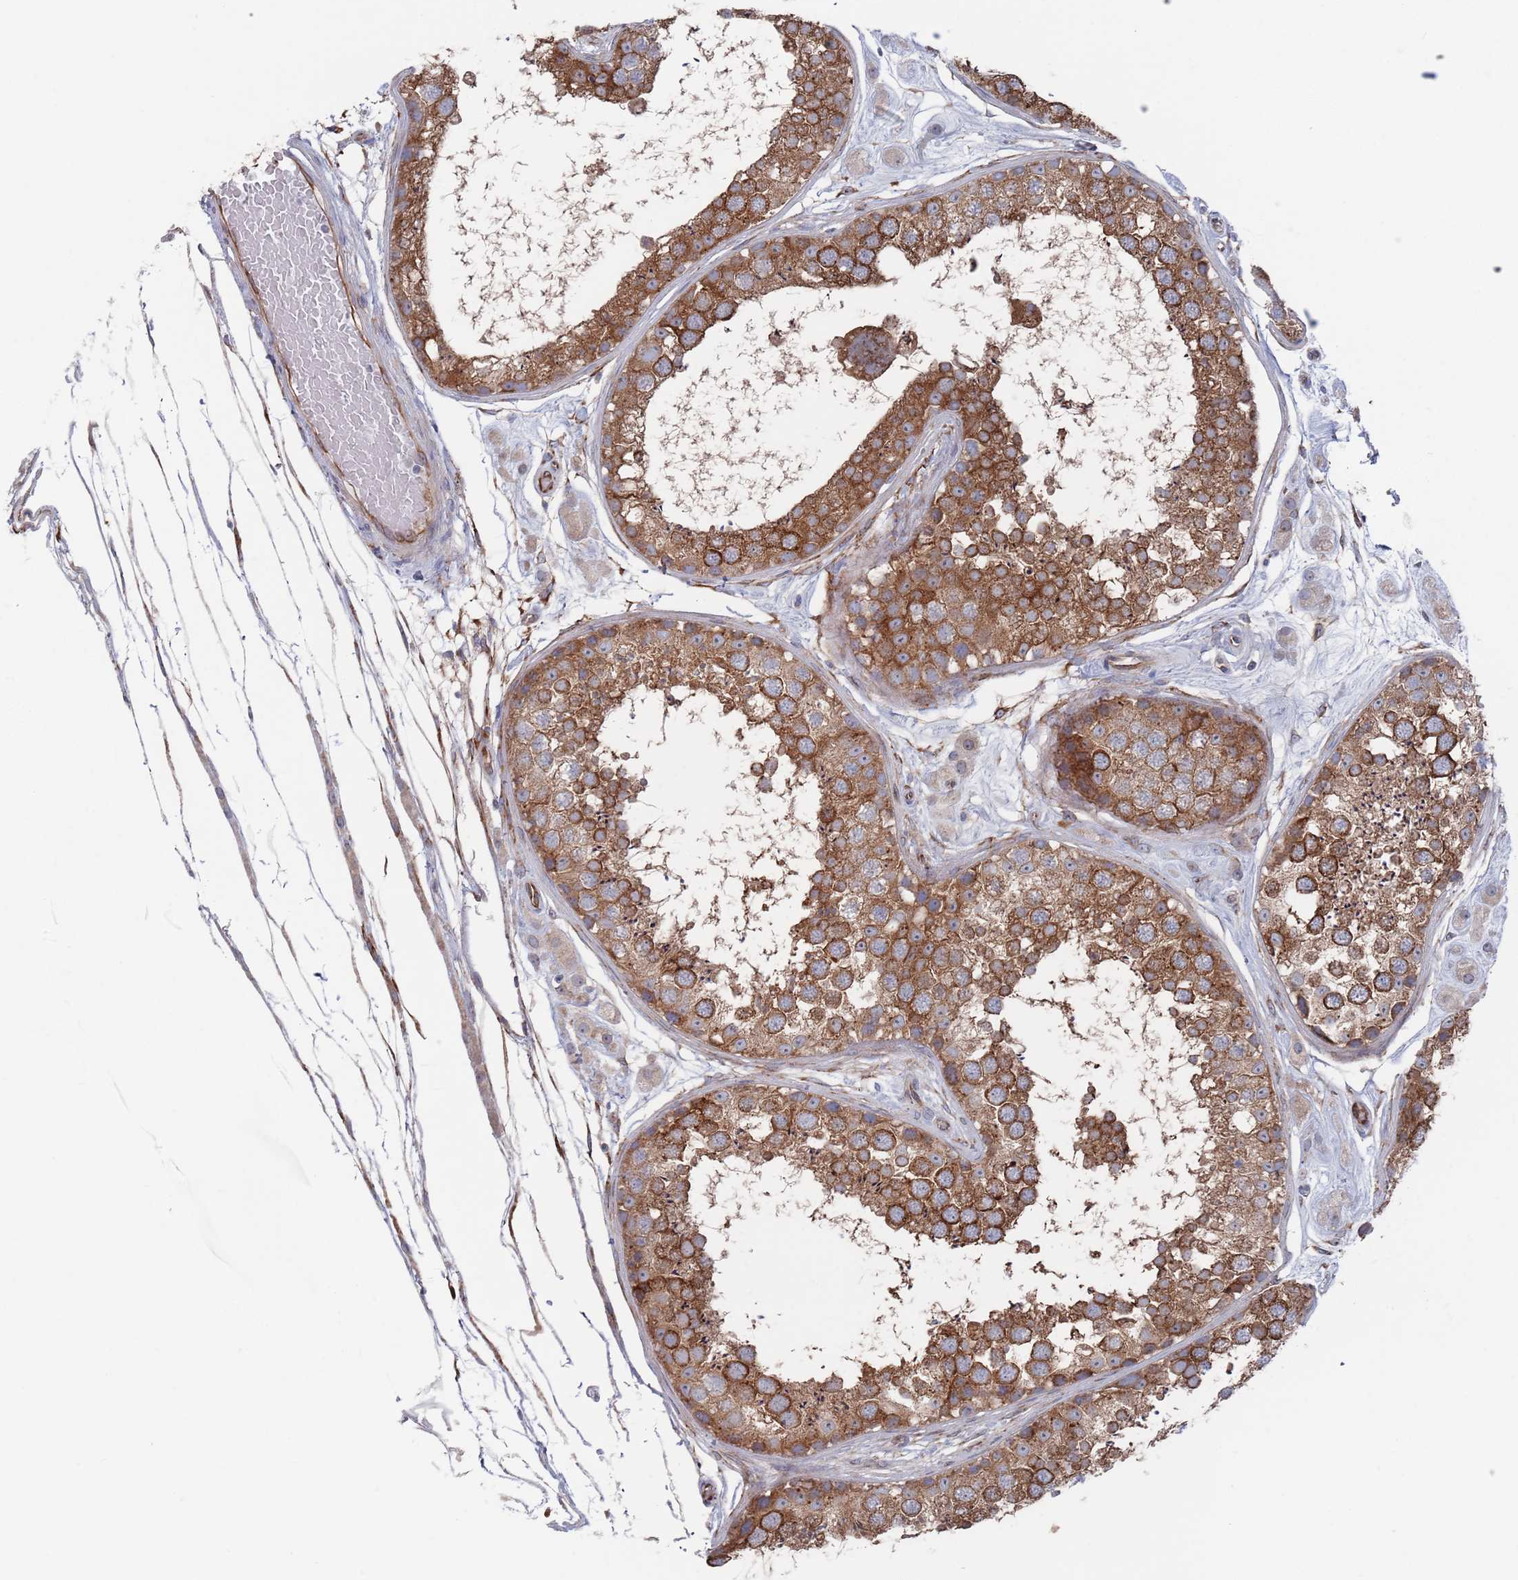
{"staining": {"intensity": "strong", "quantity": ">75%", "location": "cytoplasmic/membranous"}, "tissue": "testis", "cell_type": "Cells in seminiferous ducts", "image_type": "normal", "snomed": [{"axis": "morphology", "description": "Normal tissue, NOS"}, {"axis": "topography", "description": "Testis"}], "caption": "Immunohistochemistry (IHC) photomicrograph of unremarkable human testis stained for a protein (brown), which demonstrates high levels of strong cytoplasmic/membranous staining in about >75% of cells in seminiferous ducts.", "gene": "CCDC106", "patient": {"sex": "male", "age": 25}}